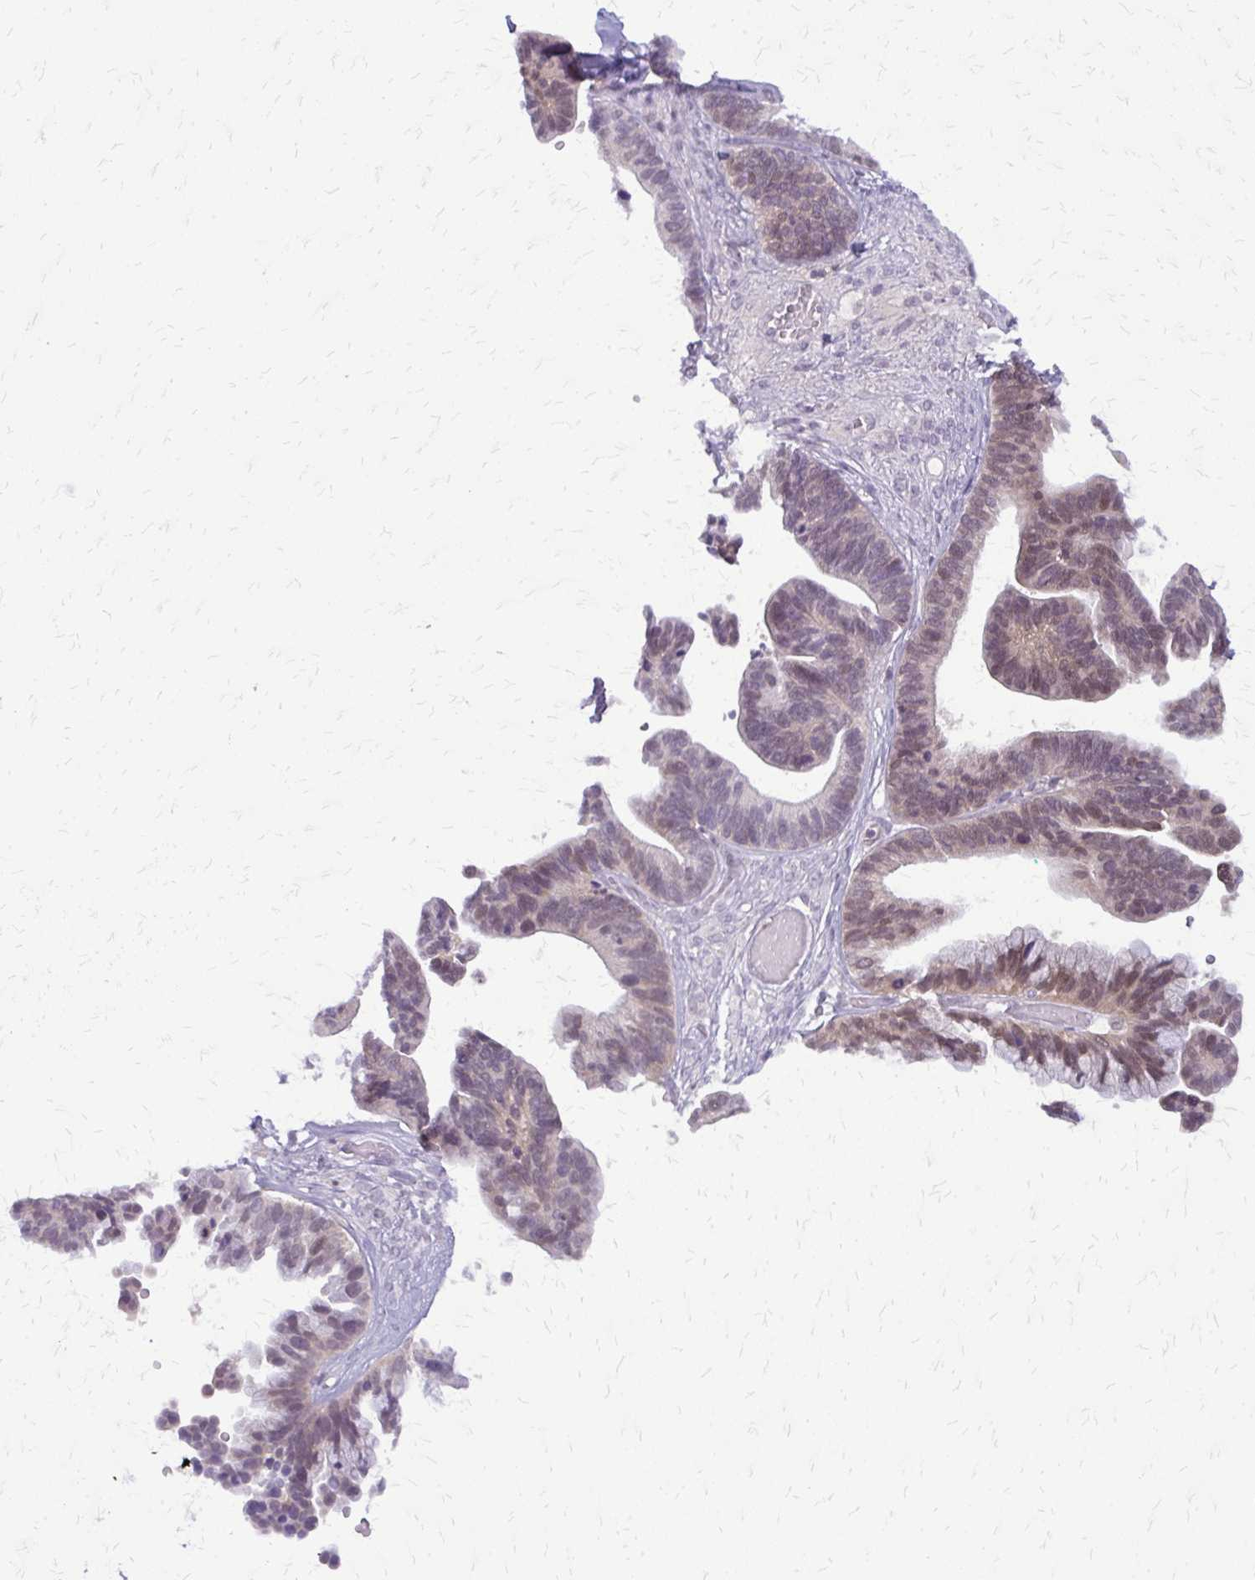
{"staining": {"intensity": "weak", "quantity": "25%-75%", "location": "cytoplasmic/membranous,nuclear"}, "tissue": "ovarian cancer", "cell_type": "Tumor cells", "image_type": "cancer", "snomed": [{"axis": "morphology", "description": "Cystadenocarcinoma, serous, NOS"}, {"axis": "topography", "description": "Ovary"}], "caption": "Ovarian serous cystadenocarcinoma tissue shows weak cytoplasmic/membranous and nuclear positivity in approximately 25%-75% of tumor cells, visualized by immunohistochemistry.", "gene": "GLRX", "patient": {"sex": "female", "age": 56}}